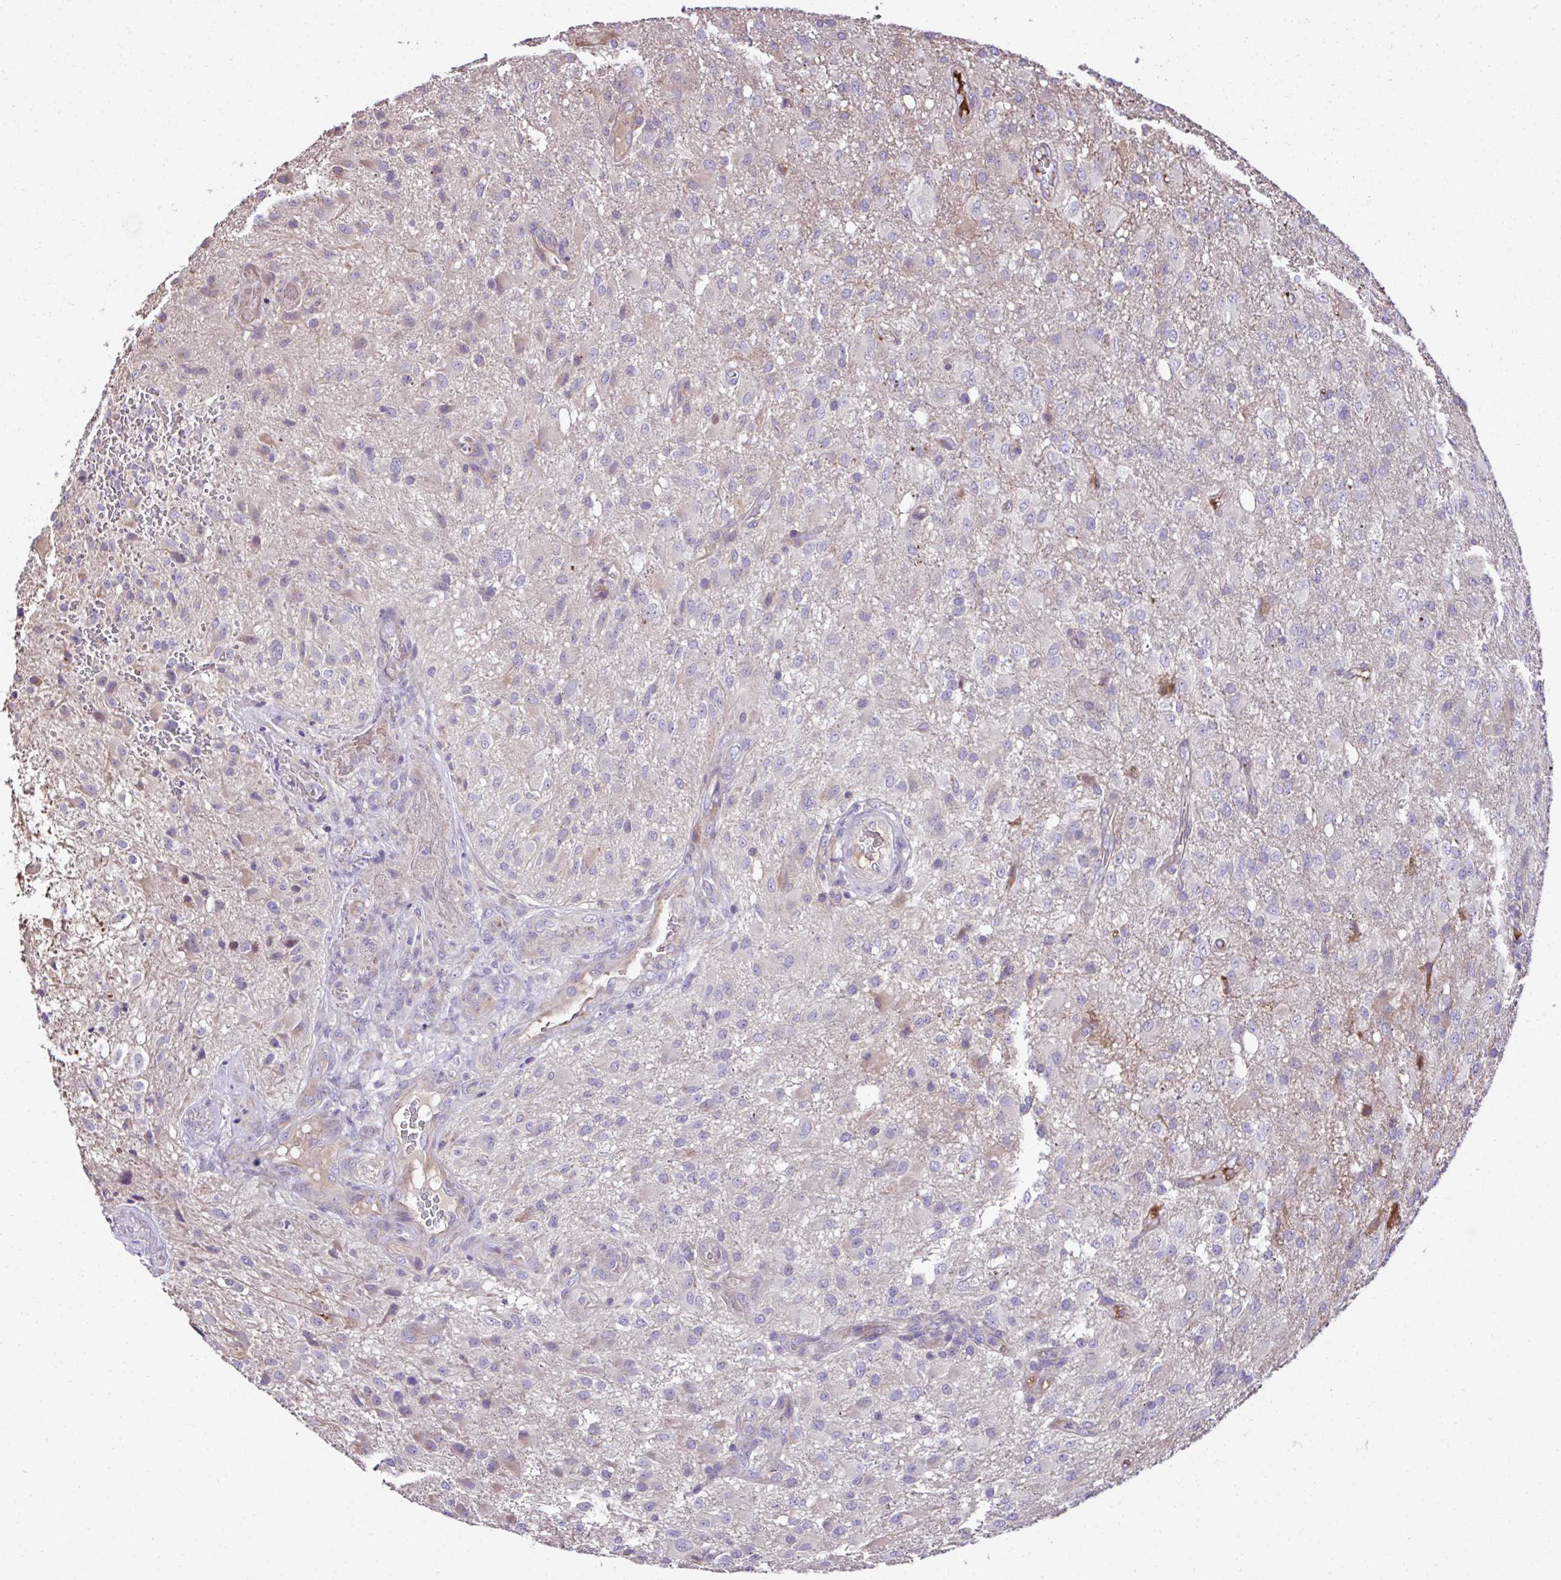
{"staining": {"intensity": "negative", "quantity": "none", "location": "none"}, "tissue": "glioma", "cell_type": "Tumor cells", "image_type": "cancer", "snomed": [{"axis": "morphology", "description": "Glioma, malignant, High grade"}, {"axis": "topography", "description": "Brain"}], "caption": "This is an immunohistochemistry (IHC) photomicrograph of human glioma. There is no expression in tumor cells.", "gene": "CCDC85C", "patient": {"sex": "male", "age": 53}}